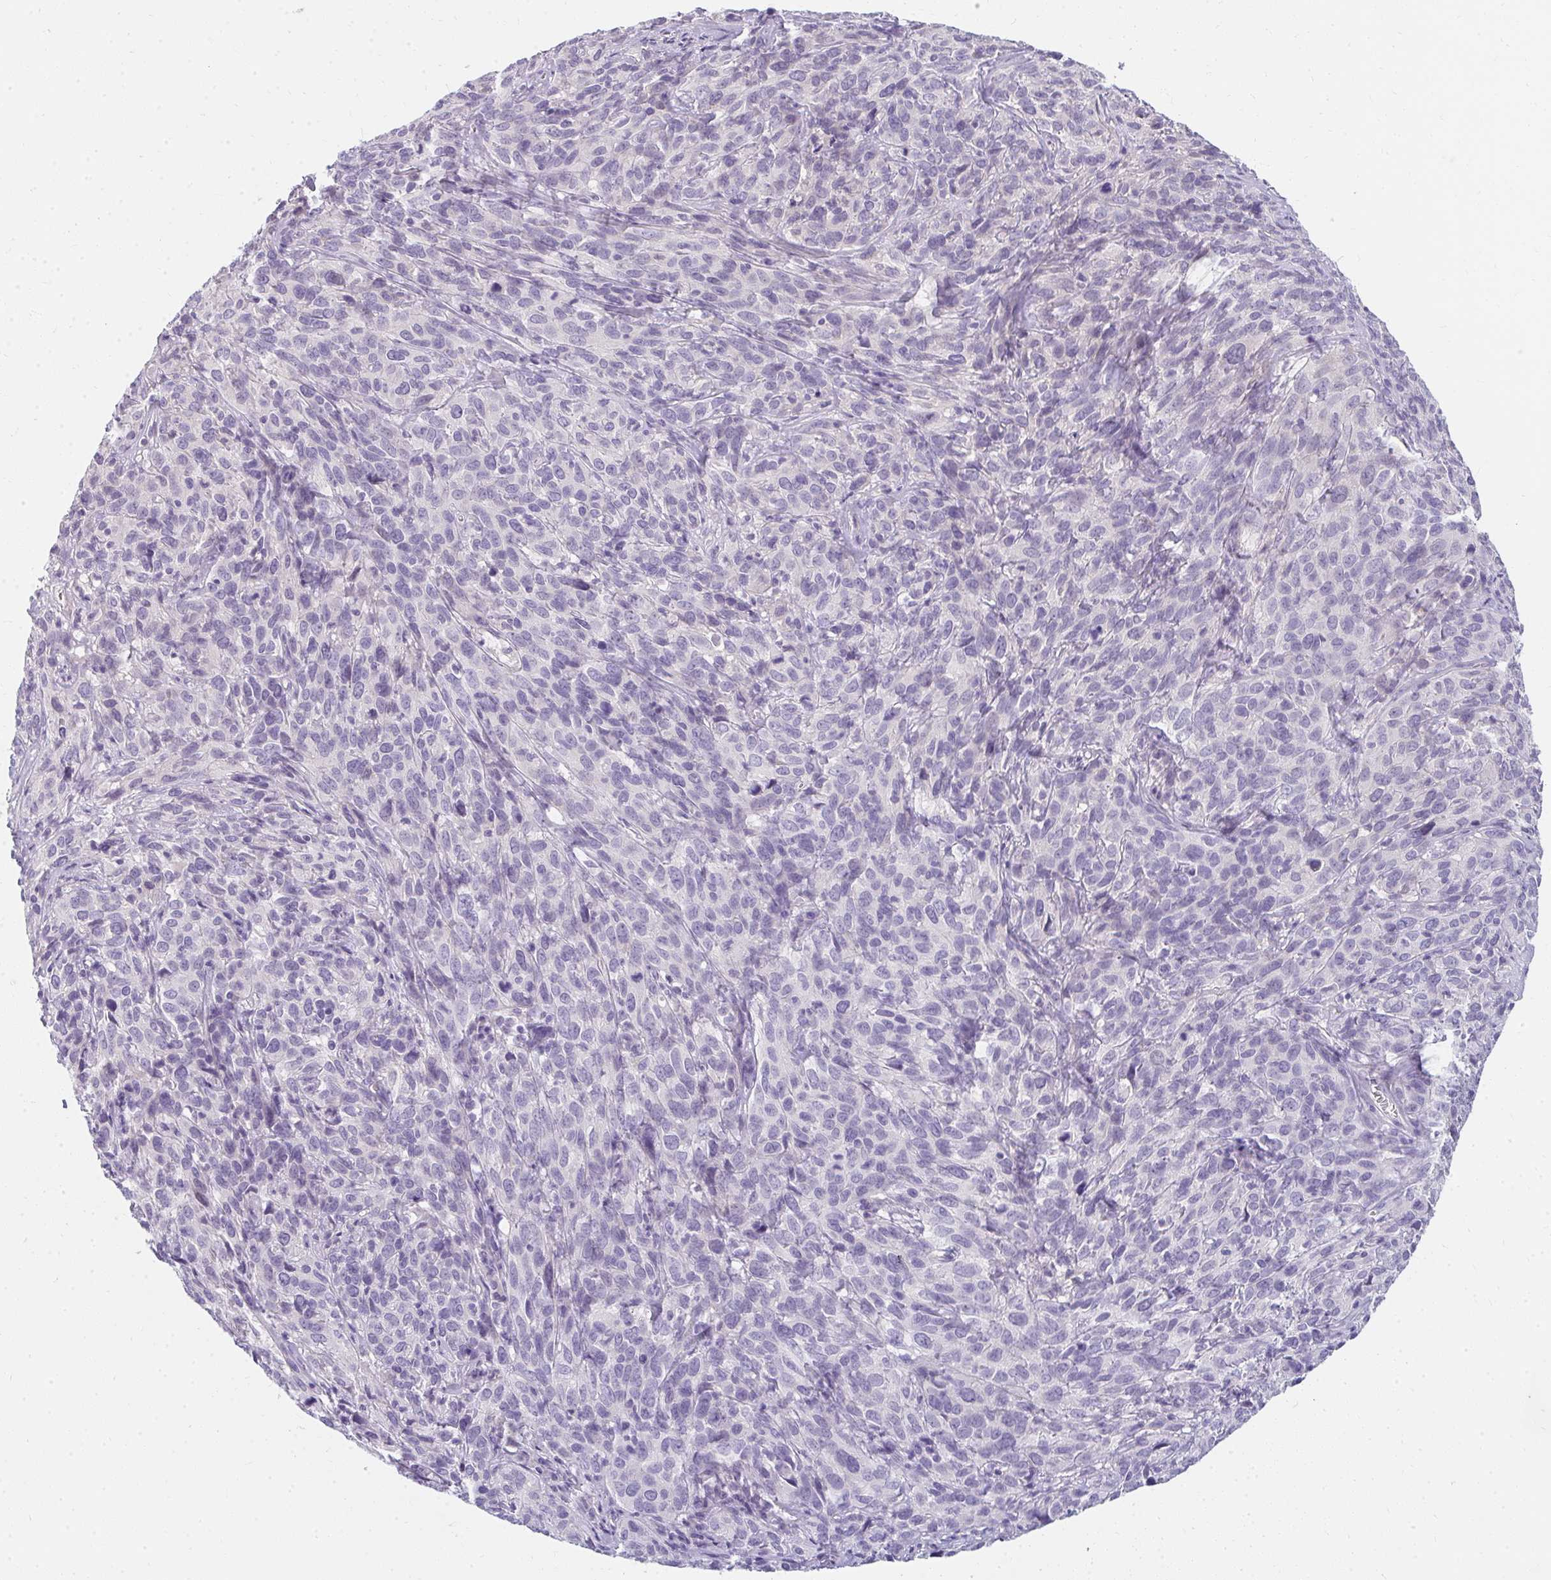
{"staining": {"intensity": "negative", "quantity": "none", "location": "none"}, "tissue": "cervical cancer", "cell_type": "Tumor cells", "image_type": "cancer", "snomed": [{"axis": "morphology", "description": "Squamous cell carcinoma, NOS"}, {"axis": "topography", "description": "Cervix"}], "caption": "Immunohistochemistry (IHC) image of neoplastic tissue: human cervical cancer (squamous cell carcinoma) stained with DAB (3,3'-diaminobenzidine) displays no significant protein positivity in tumor cells.", "gene": "PPP1R3G", "patient": {"sex": "female", "age": 51}}